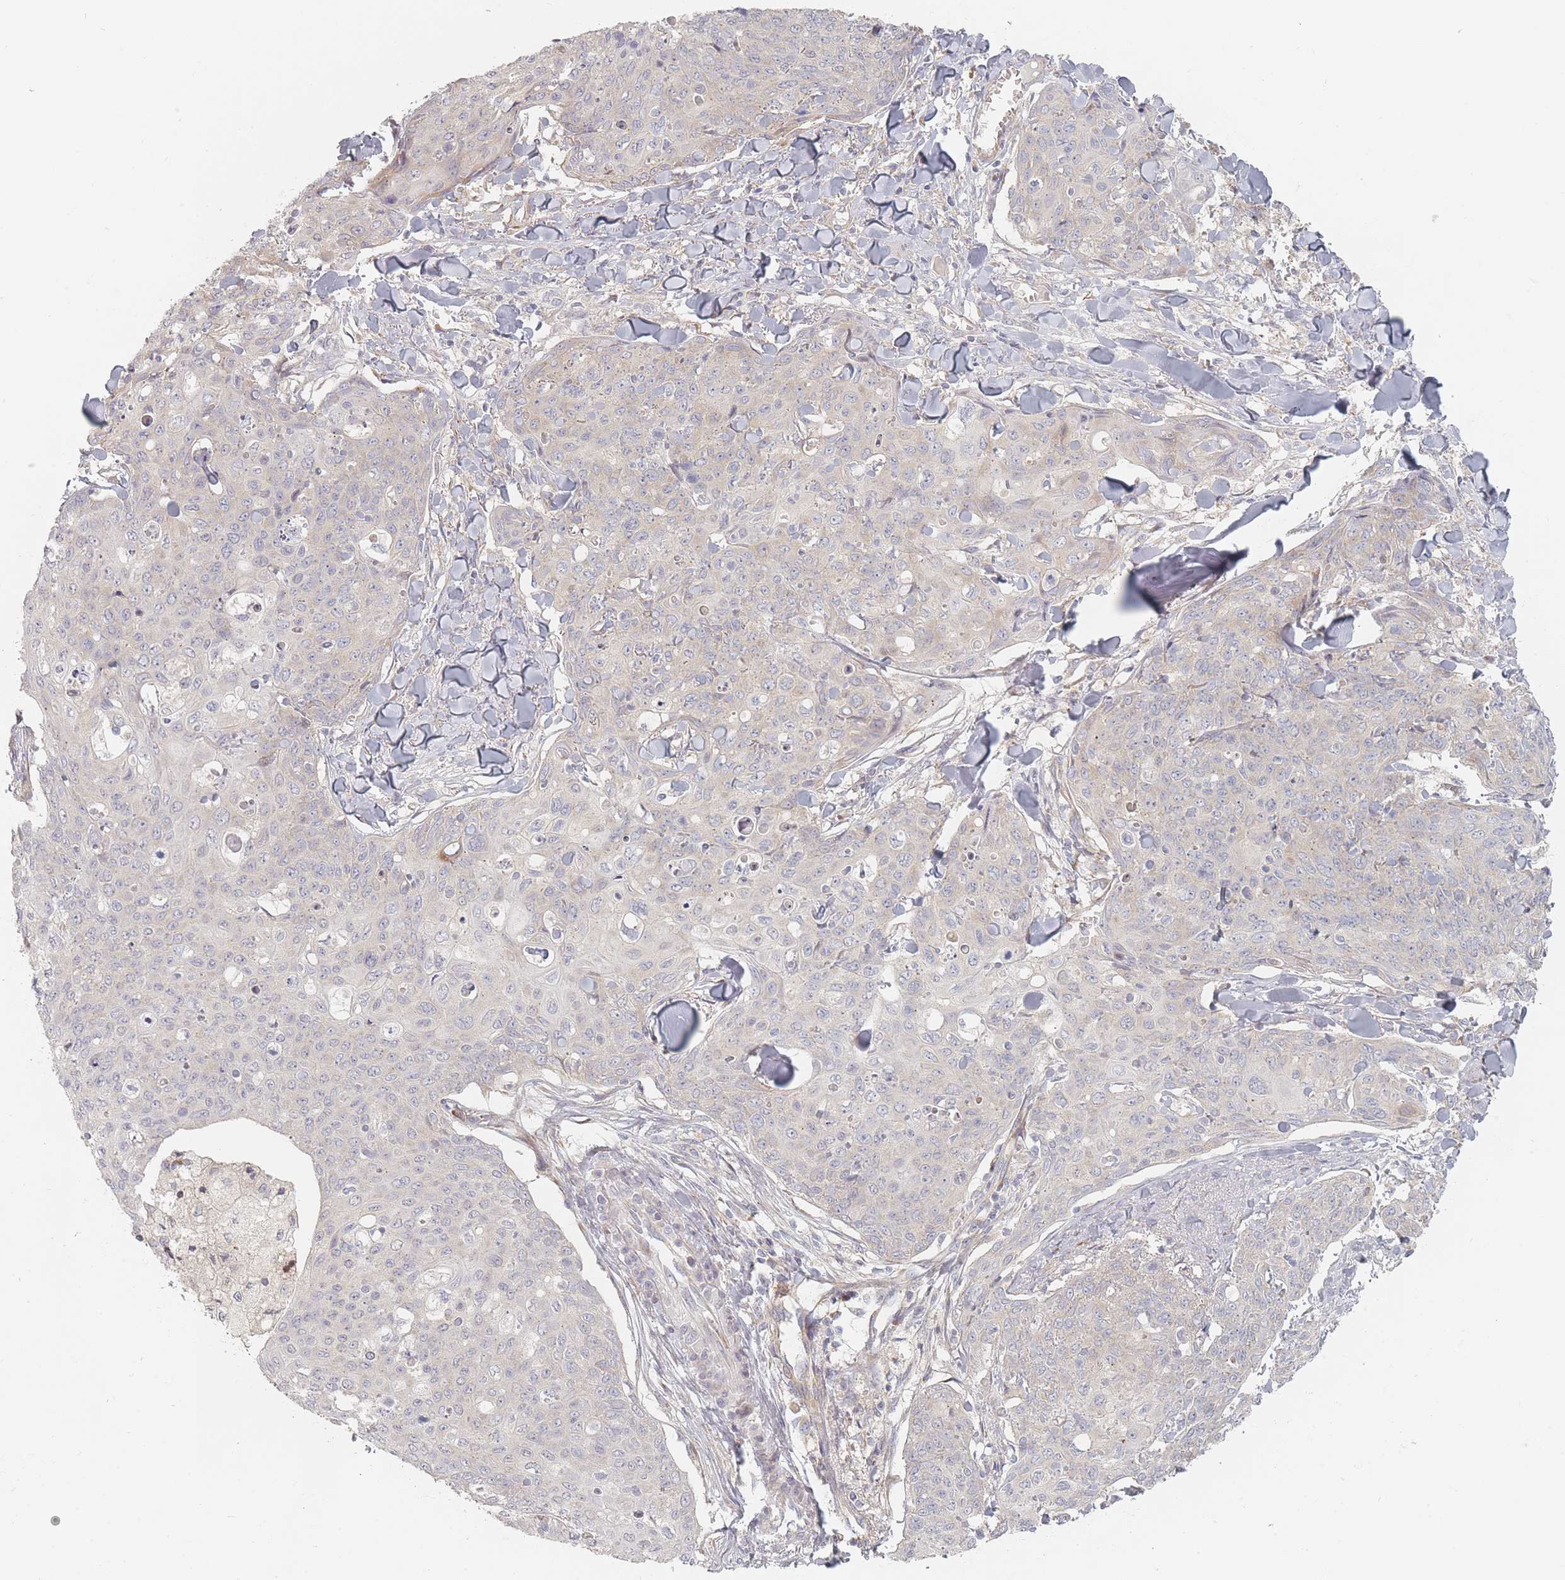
{"staining": {"intensity": "negative", "quantity": "none", "location": "none"}, "tissue": "skin cancer", "cell_type": "Tumor cells", "image_type": "cancer", "snomed": [{"axis": "morphology", "description": "Squamous cell carcinoma, NOS"}, {"axis": "topography", "description": "Skin"}, {"axis": "topography", "description": "Vulva"}], "caption": "A photomicrograph of human skin cancer (squamous cell carcinoma) is negative for staining in tumor cells.", "gene": "ZKSCAN7", "patient": {"sex": "female", "age": 85}}